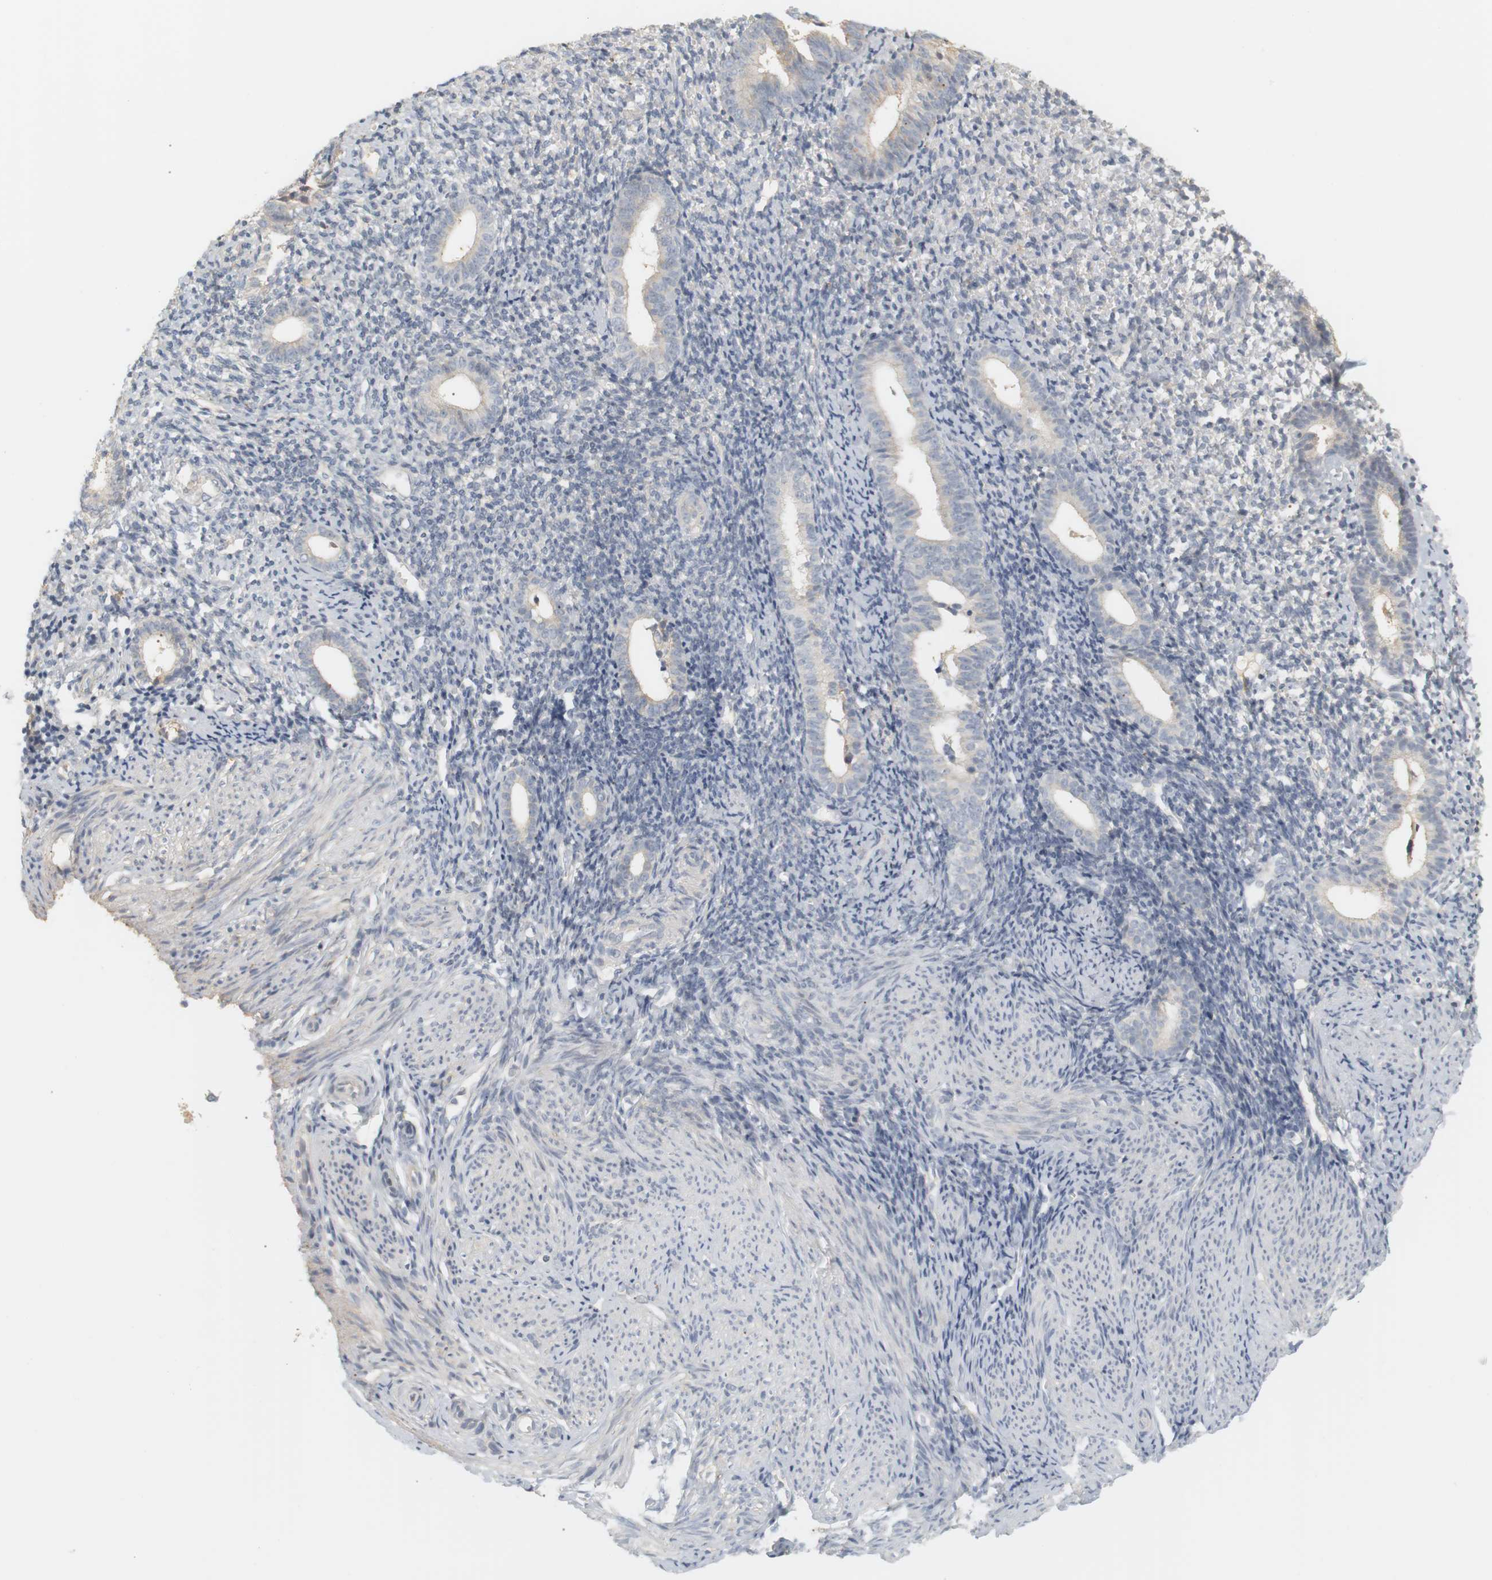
{"staining": {"intensity": "negative", "quantity": "none", "location": "none"}, "tissue": "endometrium", "cell_type": "Cells in endometrial stroma", "image_type": "normal", "snomed": [{"axis": "morphology", "description": "Normal tissue, NOS"}, {"axis": "topography", "description": "Endometrium"}], "caption": "This is a image of immunohistochemistry (IHC) staining of benign endometrium, which shows no positivity in cells in endometrial stroma.", "gene": "RTN3", "patient": {"sex": "female", "age": 50}}